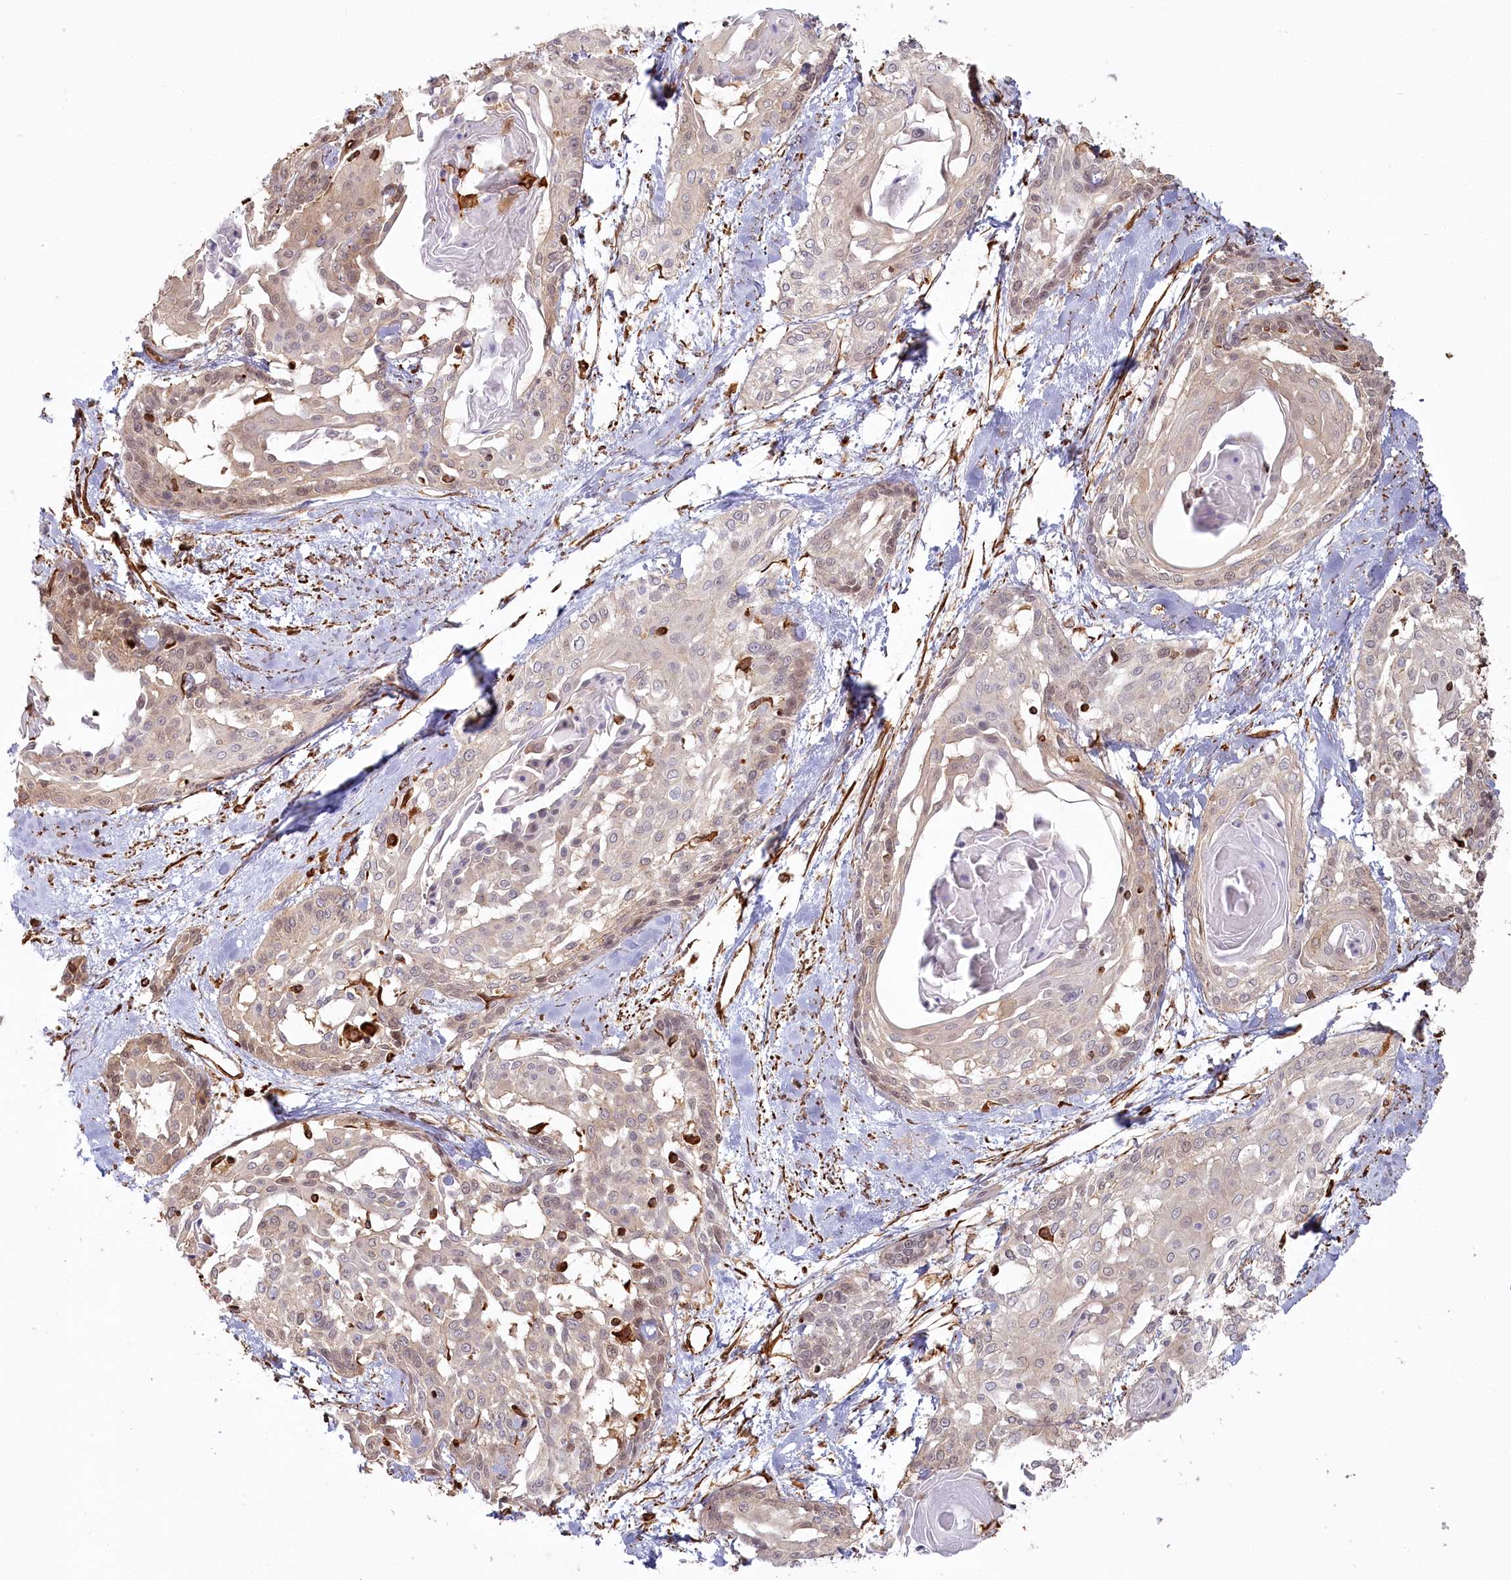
{"staining": {"intensity": "weak", "quantity": "<25%", "location": "cytoplasmic/membranous"}, "tissue": "cervical cancer", "cell_type": "Tumor cells", "image_type": "cancer", "snomed": [{"axis": "morphology", "description": "Squamous cell carcinoma, NOS"}, {"axis": "topography", "description": "Cervix"}], "caption": "Immunohistochemical staining of human cervical squamous cell carcinoma reveals no significant staining in tumor cells.", "gene": "TTC1", "patient": {"sex": "female", "age": 57}}